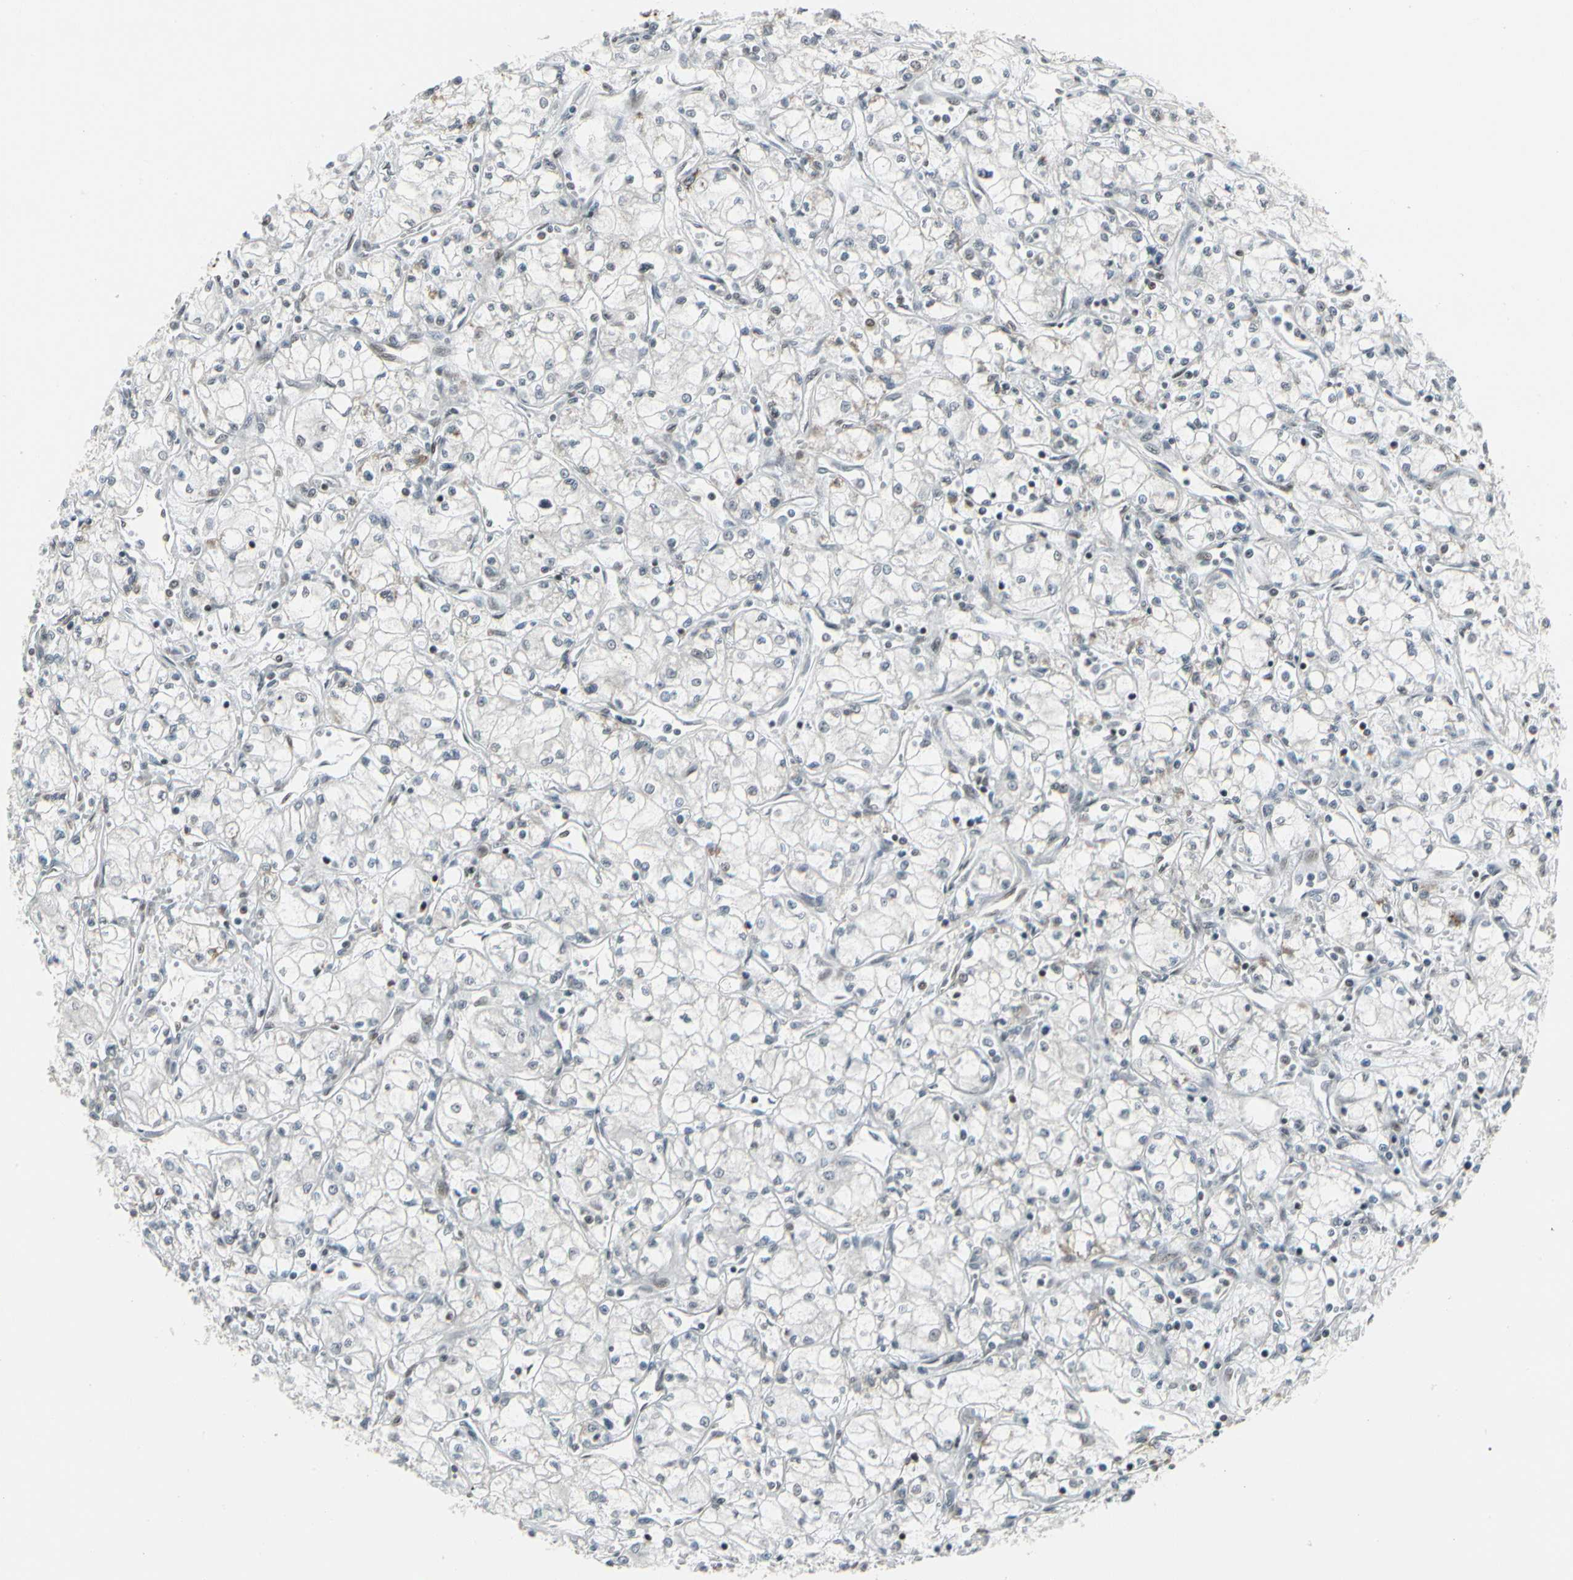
{"staining": {"intensity": "moderate", "quantity": "25%-75%", "location": "nuclear"}, "tissue": "renal cancer", "cell_type": "Tumor cells", "image_type": "cancer", "snomed": [{"axis": "morphology", "description": "Normal tissue, NOS"}, {"axis": "morphology", "description": "Adenocarcinoma, NOS"}, {"axis": "topography", "description": "Kidney"}], "caption": "This is a histology image of IHC staining of renal cancer (adenocarcinoma), which shows moderate staining in the nuclear of tumor cells.", "gene": "HMG20A", "patient": {"sex": "male", "age": 59}}